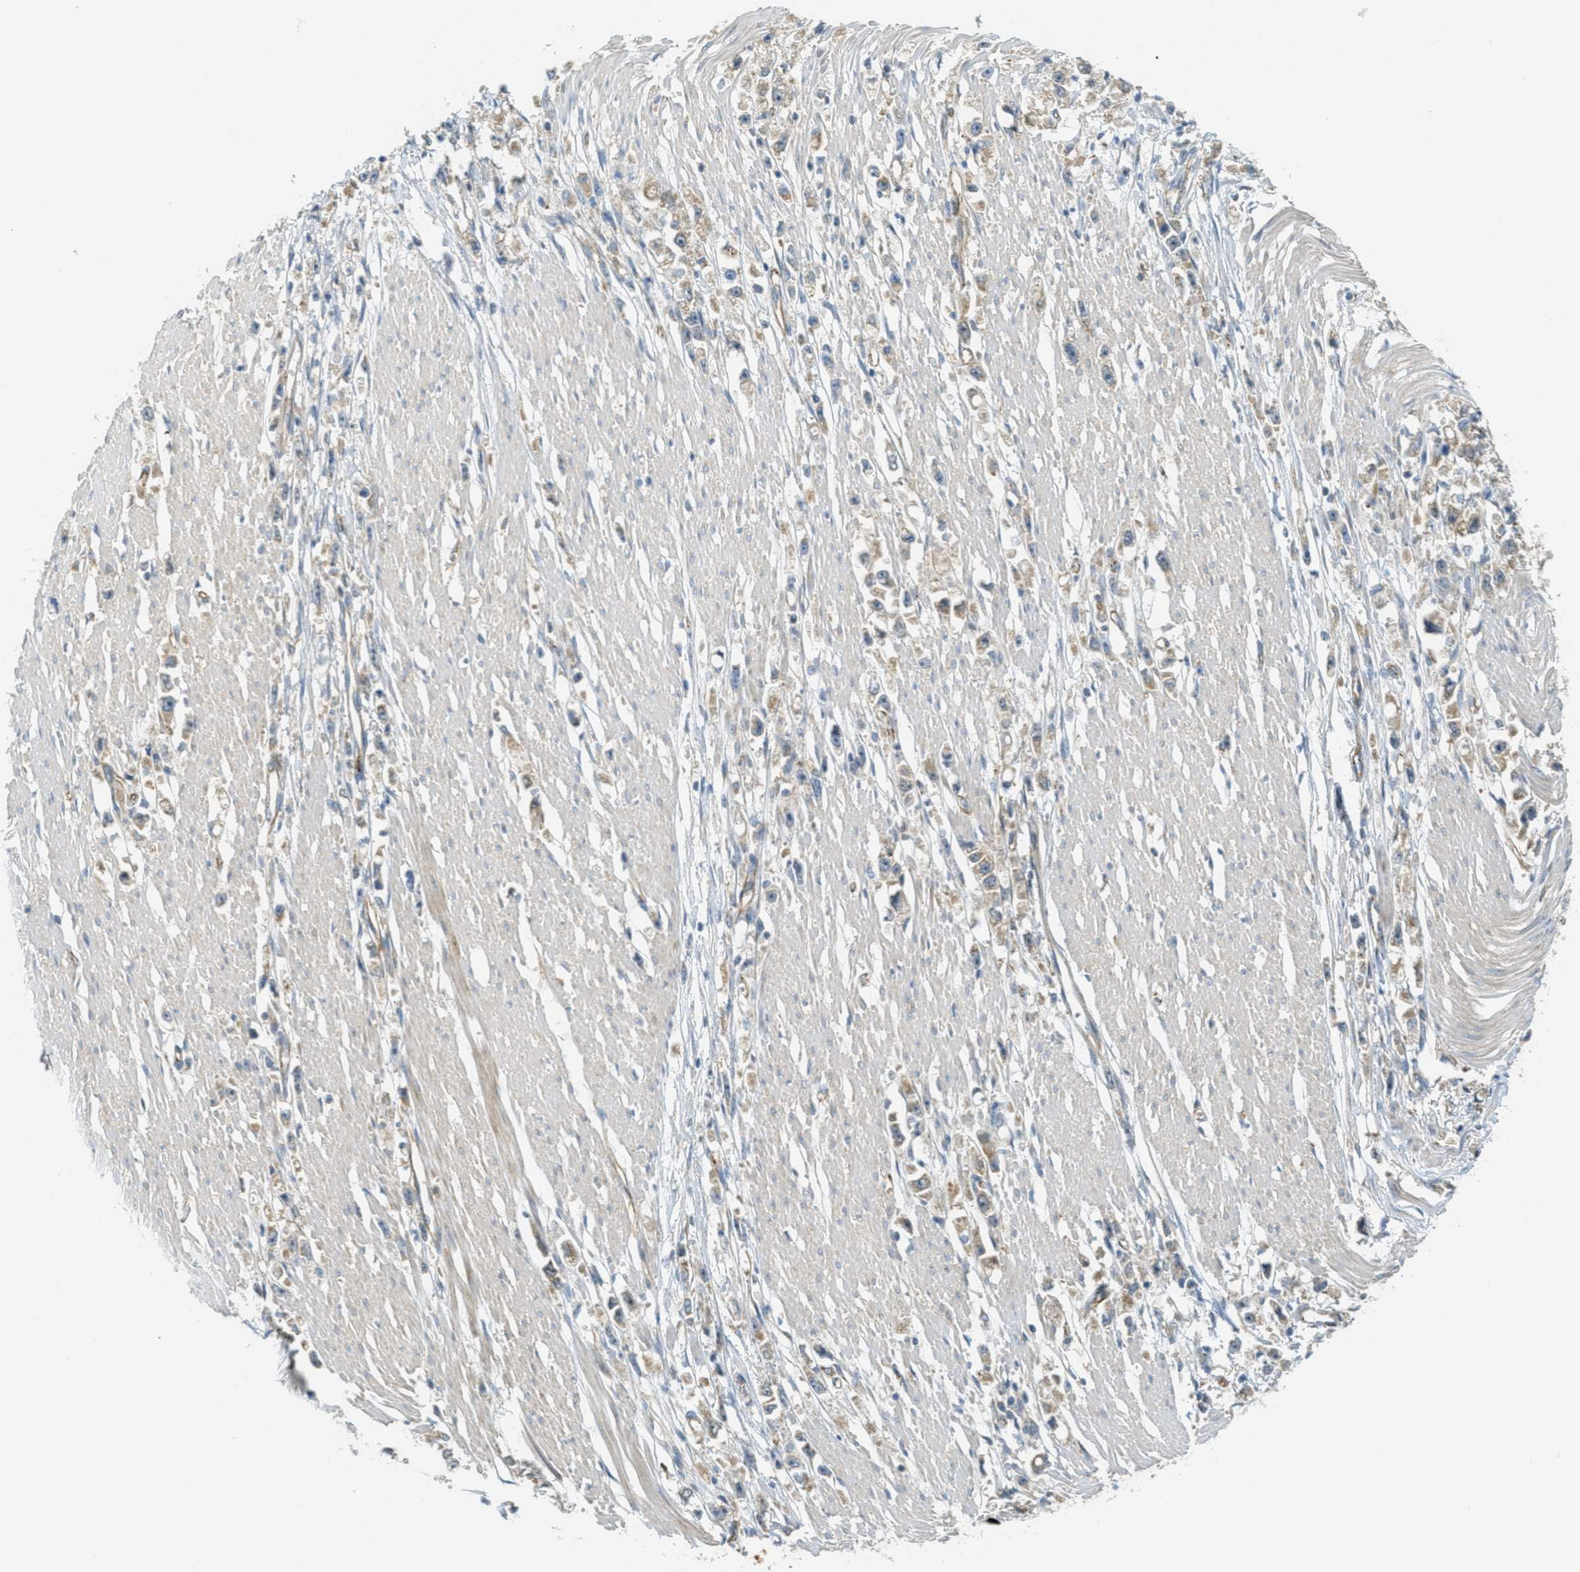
{"staining": {"intensity": "weak", "quantity": ">75%", "location": "cytoplasmic/membranous"}, "tissue": "stomach cancer", "cell_type": "Tumor cells", "image_type": "cancer", "snomed": [{"axis": "morphology", "description": "Adenocarcinoma, NOS"}, {"axis": "topography", "description": "Stomach"}], "caption": "IHC of human stomach cancer (adenocarcinoma) shows low levels of weak cytoplasmic/membranous staining in about >75% of tumor cells.", "gene": "JCAD", "patient": {"sex": "female", "age": 59}}